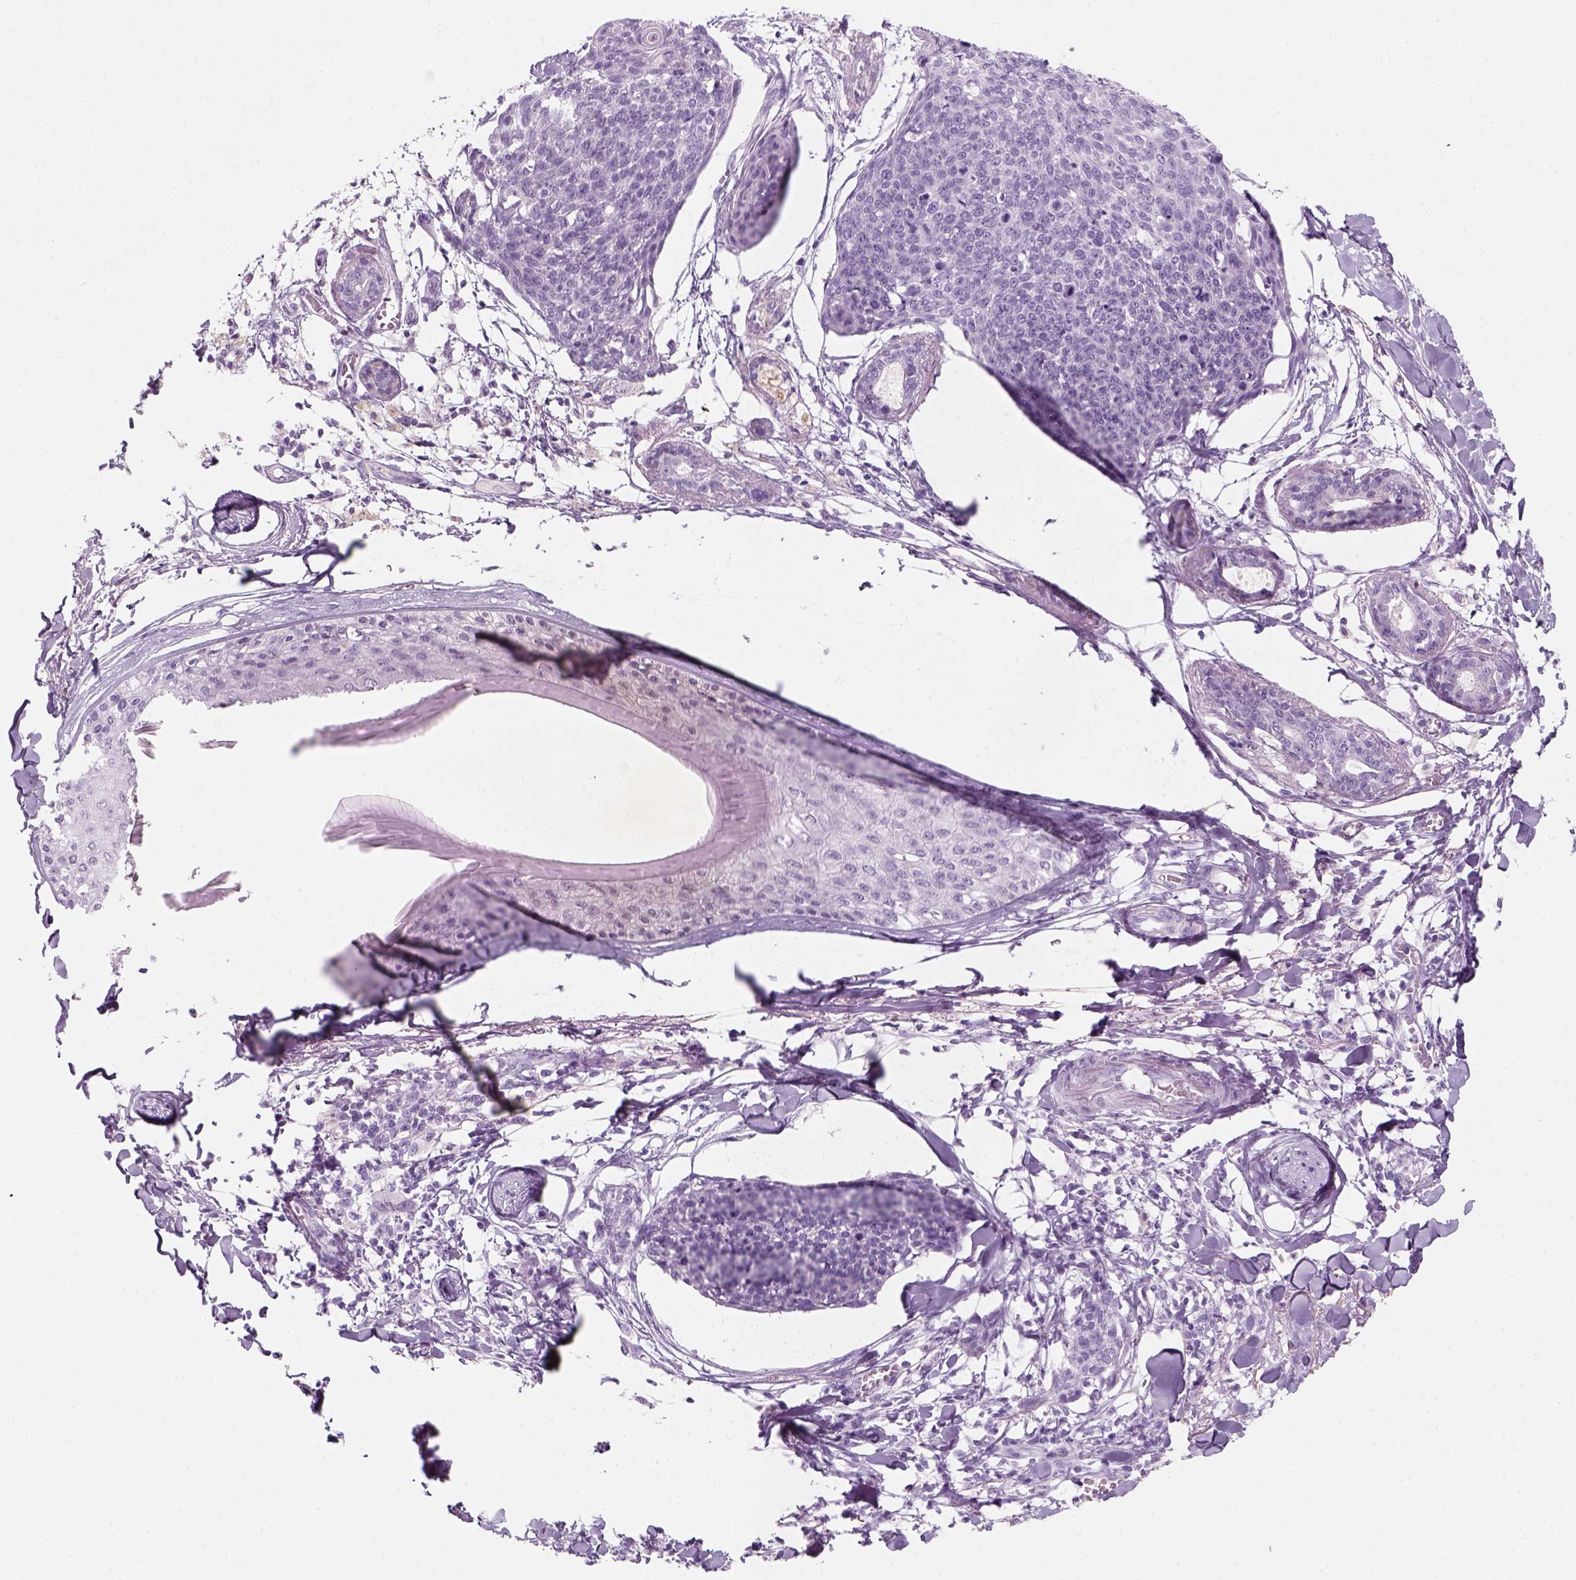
{"staining": {"intensity": "negative", "quantity": "none", "location": "none"}, "tissue": "skin cancer", "cell_type": "Tumor cells", "image_type": "cancer", "snomed": [{"axis": "morphology", "description": "Squamous cell carcinoma, NOS"}, {"axis": "topography", "description": "Skin"}, {"axis": "topography", "description": "Vulva"}], "caption": "This micrograph is of skin cancer (squamous cell carcinoma) stained with IHC to label a protein in brown with the nuclei are counter-stained blue. There is no expression in tumor cells.", "gene": "KRTAP11-1", "patient": {"sex": "female", "age": 75}}